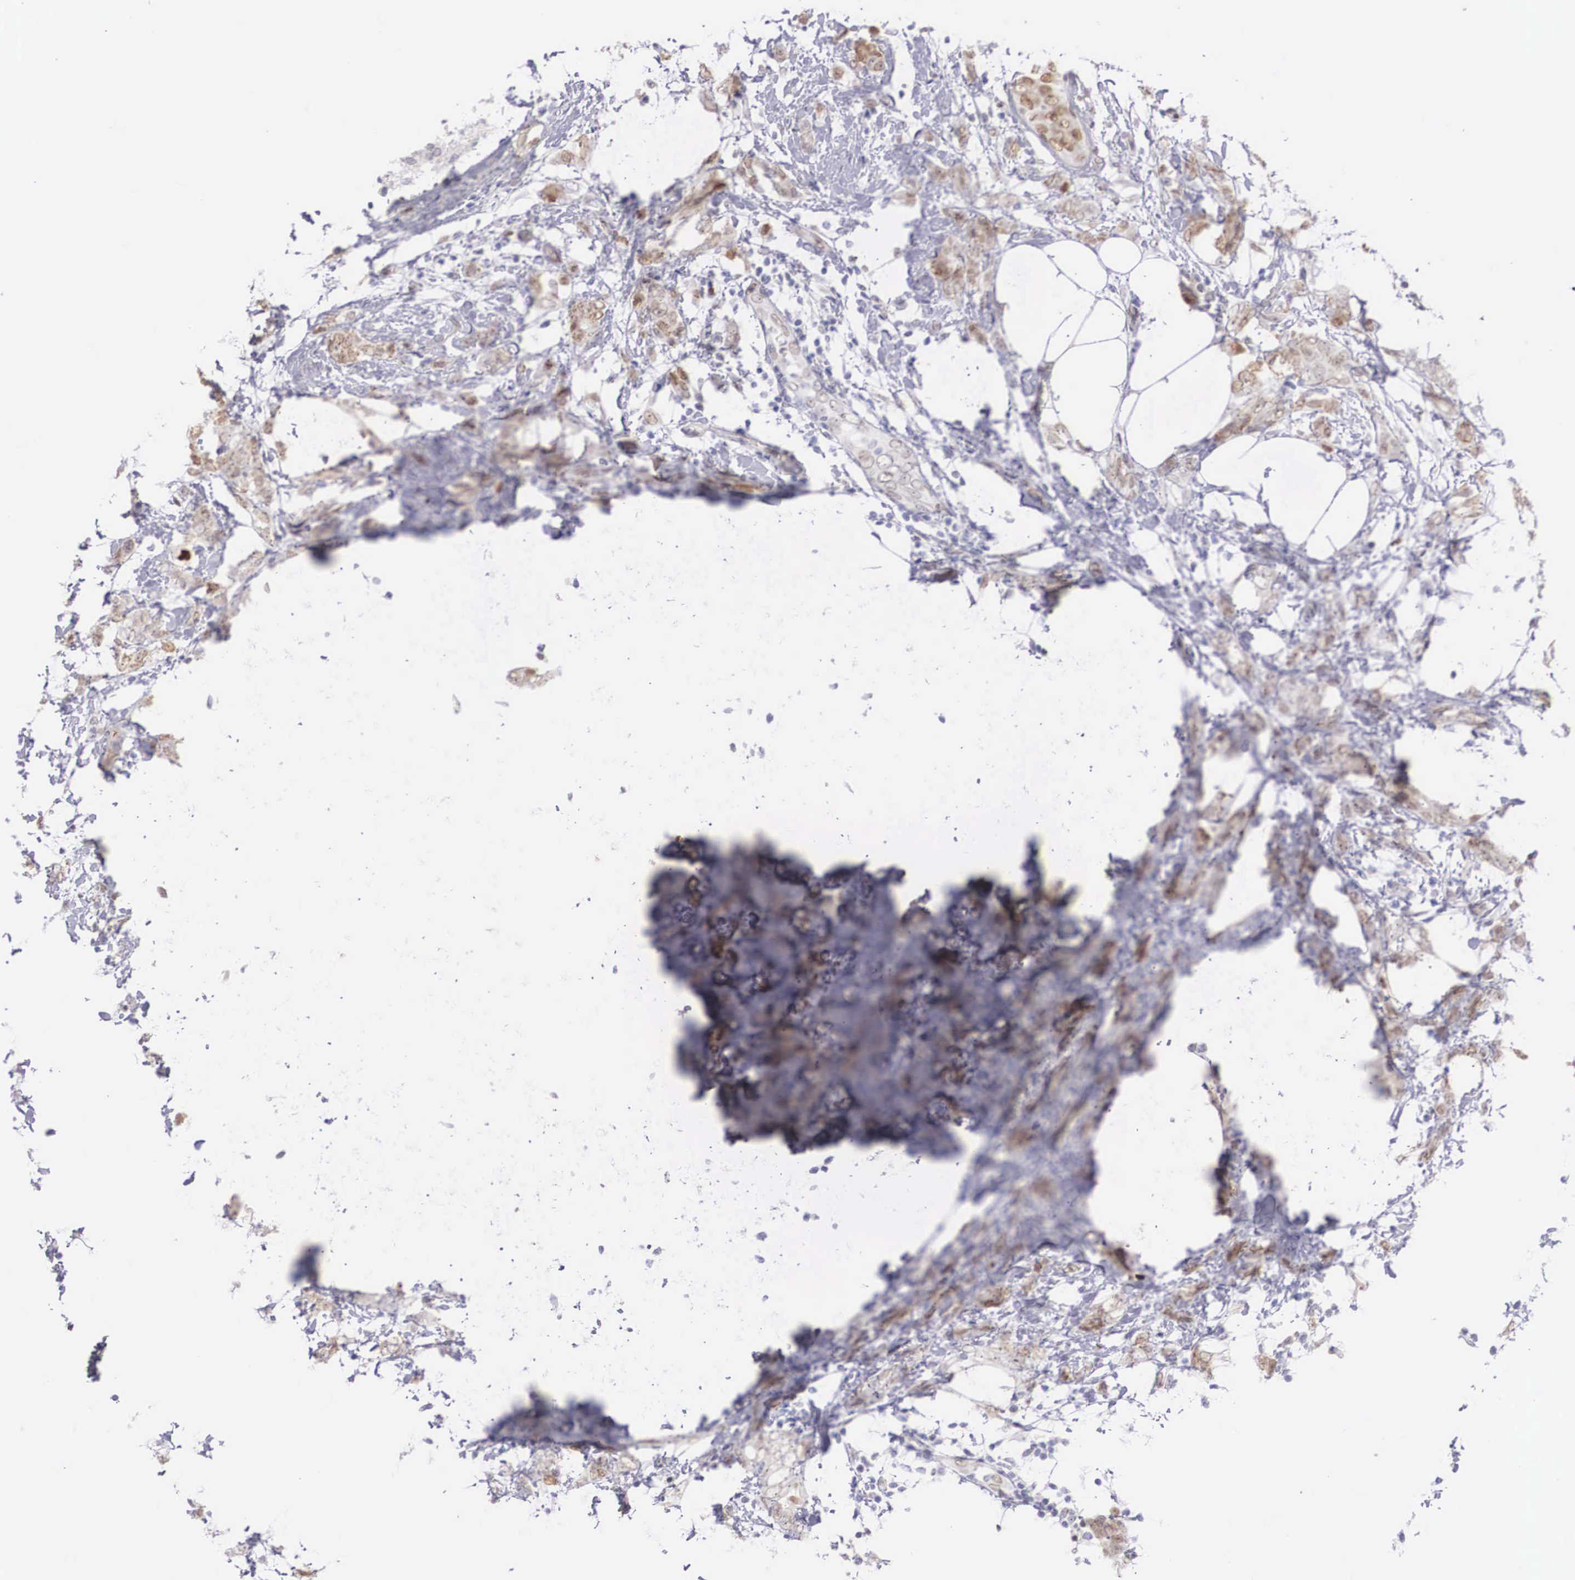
{"staining": {"intensity": "weak", "quantity": ">75%", "location": "nuclear"}, "tissue": "breast cancer", "cell_type": "Tumor cells", "image_type": "cancer", "snomed": [{"axis": "morphology", "description": "Duct carcinoma"}, {"axis": "topography", "description": "Breast"}], "caption": "Immunohistochemistry histopathology image of neoplastic tissue: intraductal carcinoma (breast) stained using immunohistochemistry shows low levels of weak protein expression localized specifically in the nuclear of tumor cells, appearing as a nuclear brown color.", "gene": "HMGN5", "patient": {"sex": "female", "age": 53}}